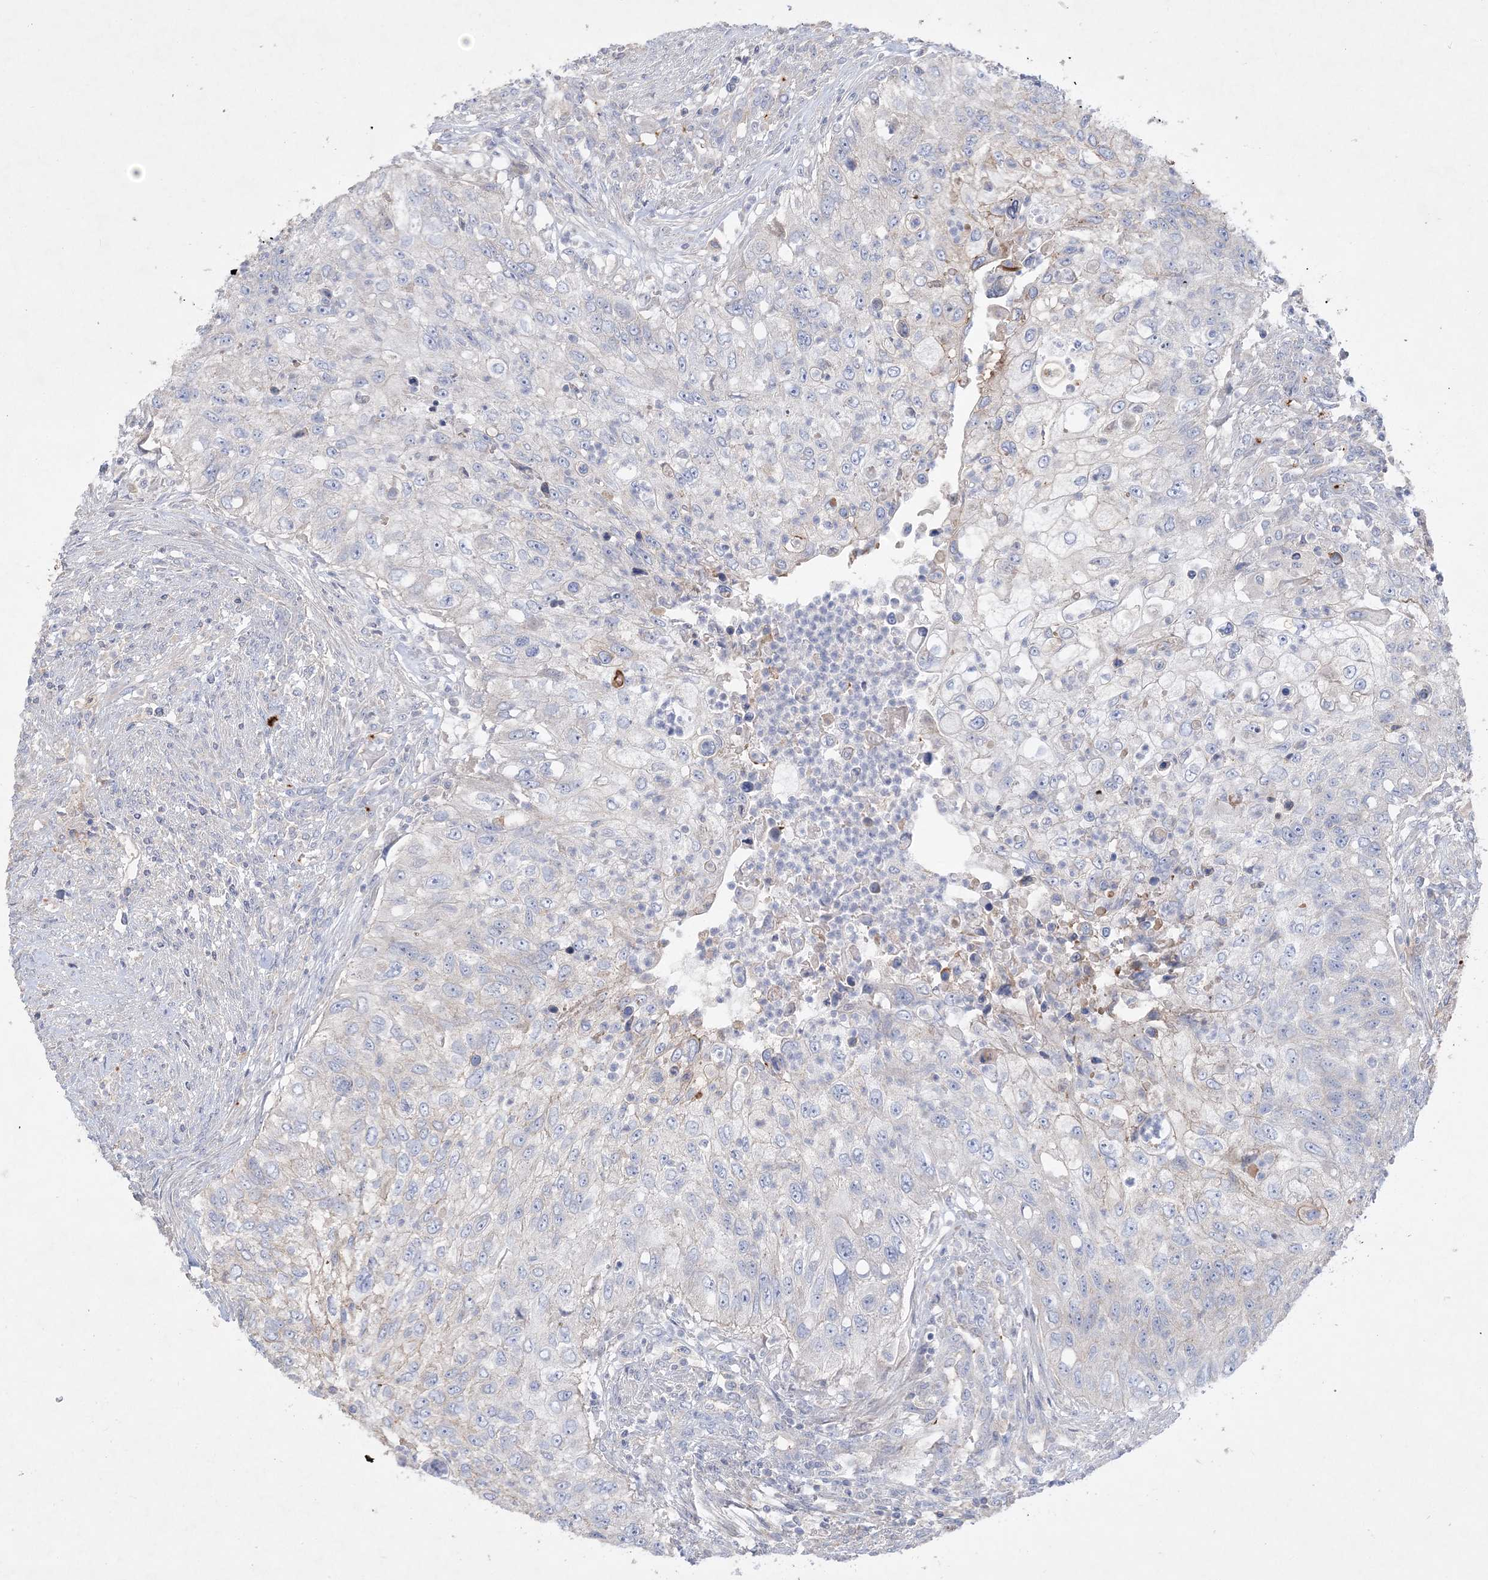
{"staining": {"intensity": "negative", "quantity": "none", "location": "none"}, "tissue": "urothelial cancer", "cell_type": "Tumor cells", "image_type": "cancer", "snomed": [{"axis": "morphology", "description": "Urothelial carcinoma, High grade"}, {"axis": "topography", "description": "Urinary bladder"}], "caption": "DAB (3,3'-diaminobenzidine) immunohistochemical staining of urothelial cancer reveals no significant staining in tumor cells.", "gene": "ADCK2", "patient": {"sex": "female", "age": 60}}